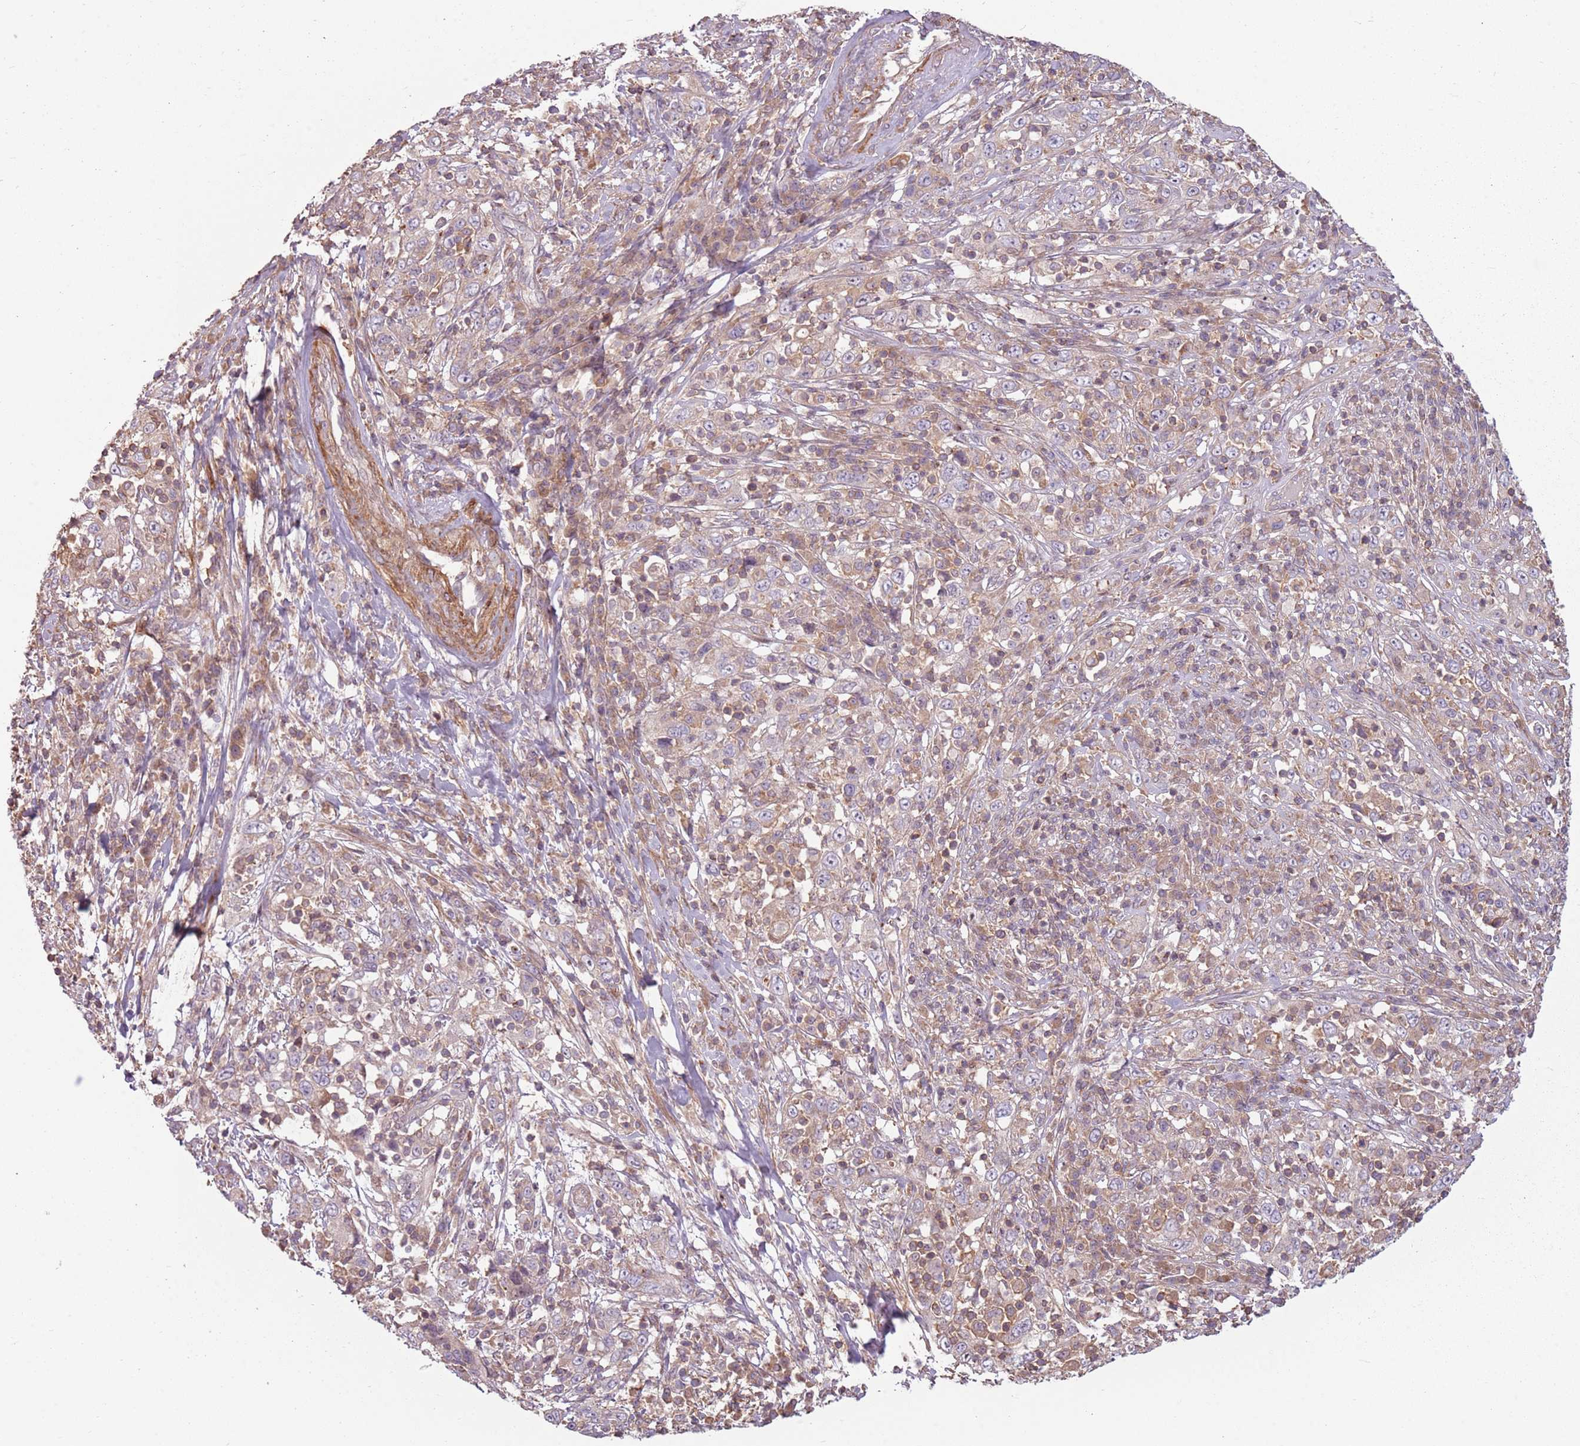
{"staining": {"intensity": "weak", "quantity": "<25%", "location": "cytoplasmic/membranous"}, "tissue": "cervical cancer", "cell_type": "Tumor cells", "image_type": "cancer", "snomed": [{"axis": "morphology", "description": "Squamous cell carcinoma, NOS"}, {"axis": "topography", "description": "Cervix"}], "caption": "A high-resolution histopathology image shows immunohistochemistry (IHC) staining of cervical cancer (squamous cell carcinoma), which exhibits no significant expression in tumor cells. Brightfield microscopy of immunohistochemistry (IHC) stained with DAB (3,3'-diaminobenzidine) (brown) and hematoxylin (blue), captured at high magnification.", "gene": "RPL21", "patient": {"sex": "female", "age": 46}}